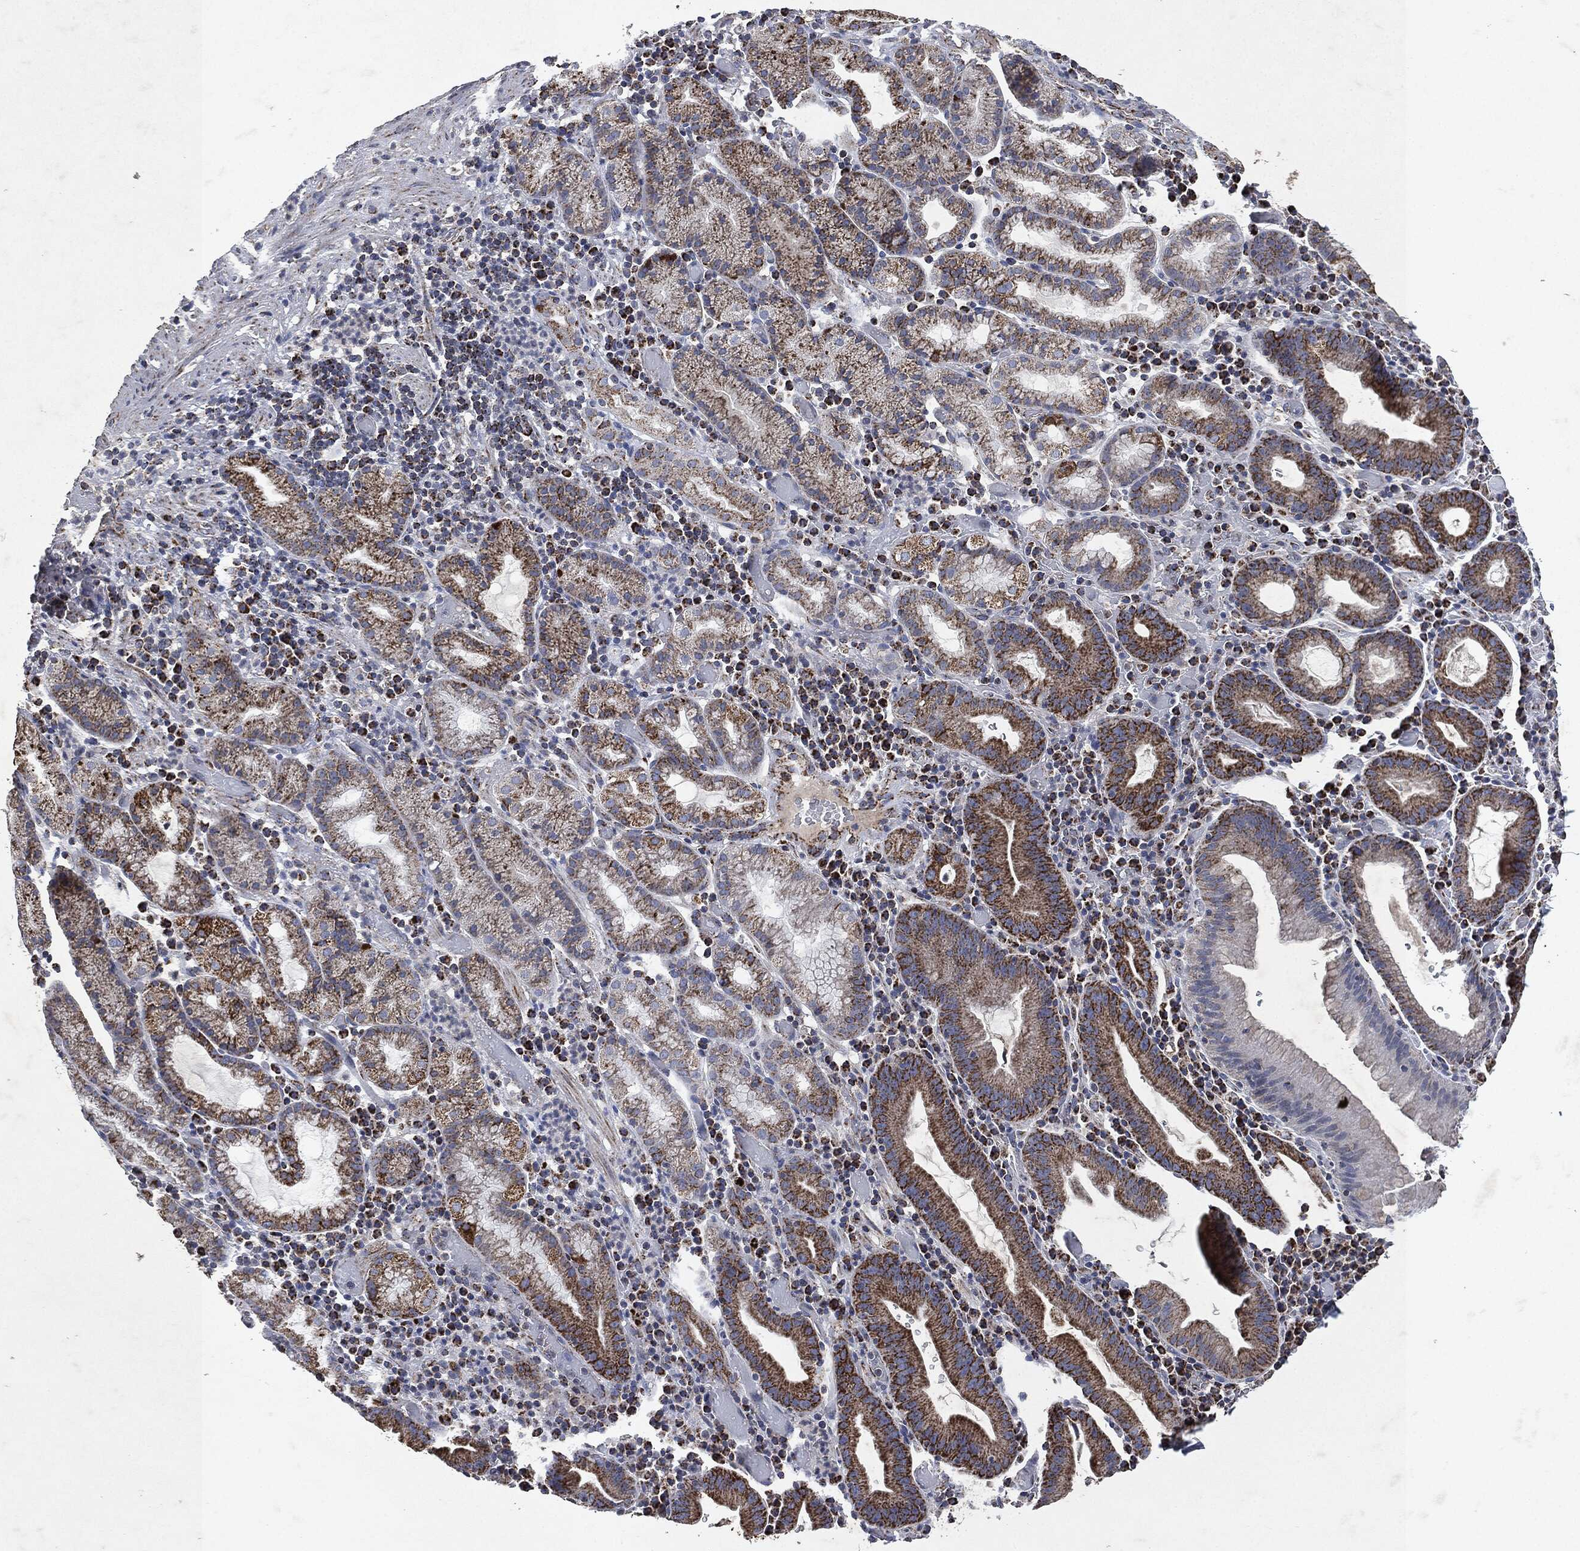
{"staining": {"intensity": "strong", "quantity": "25%-75%", "location": "cytoplasmic/membranous"}, "tissue": "stomach cancer", "cell_type": "Tumor cells", "image_type": "cancer", "snomed": [{"axis": "morphology", "description": "Adenocarcinoma, NOS"}, {"axis": "topography", "description": "Stomach"}], "caption": "Strong cytoplasmic/membranous protein staining is appreciated in approximately 25%-75% of tumor cells in stomach cancer (adenocarcinoma).", "gene": "RYK", "patient": {"sex": "male", "age": 79}}